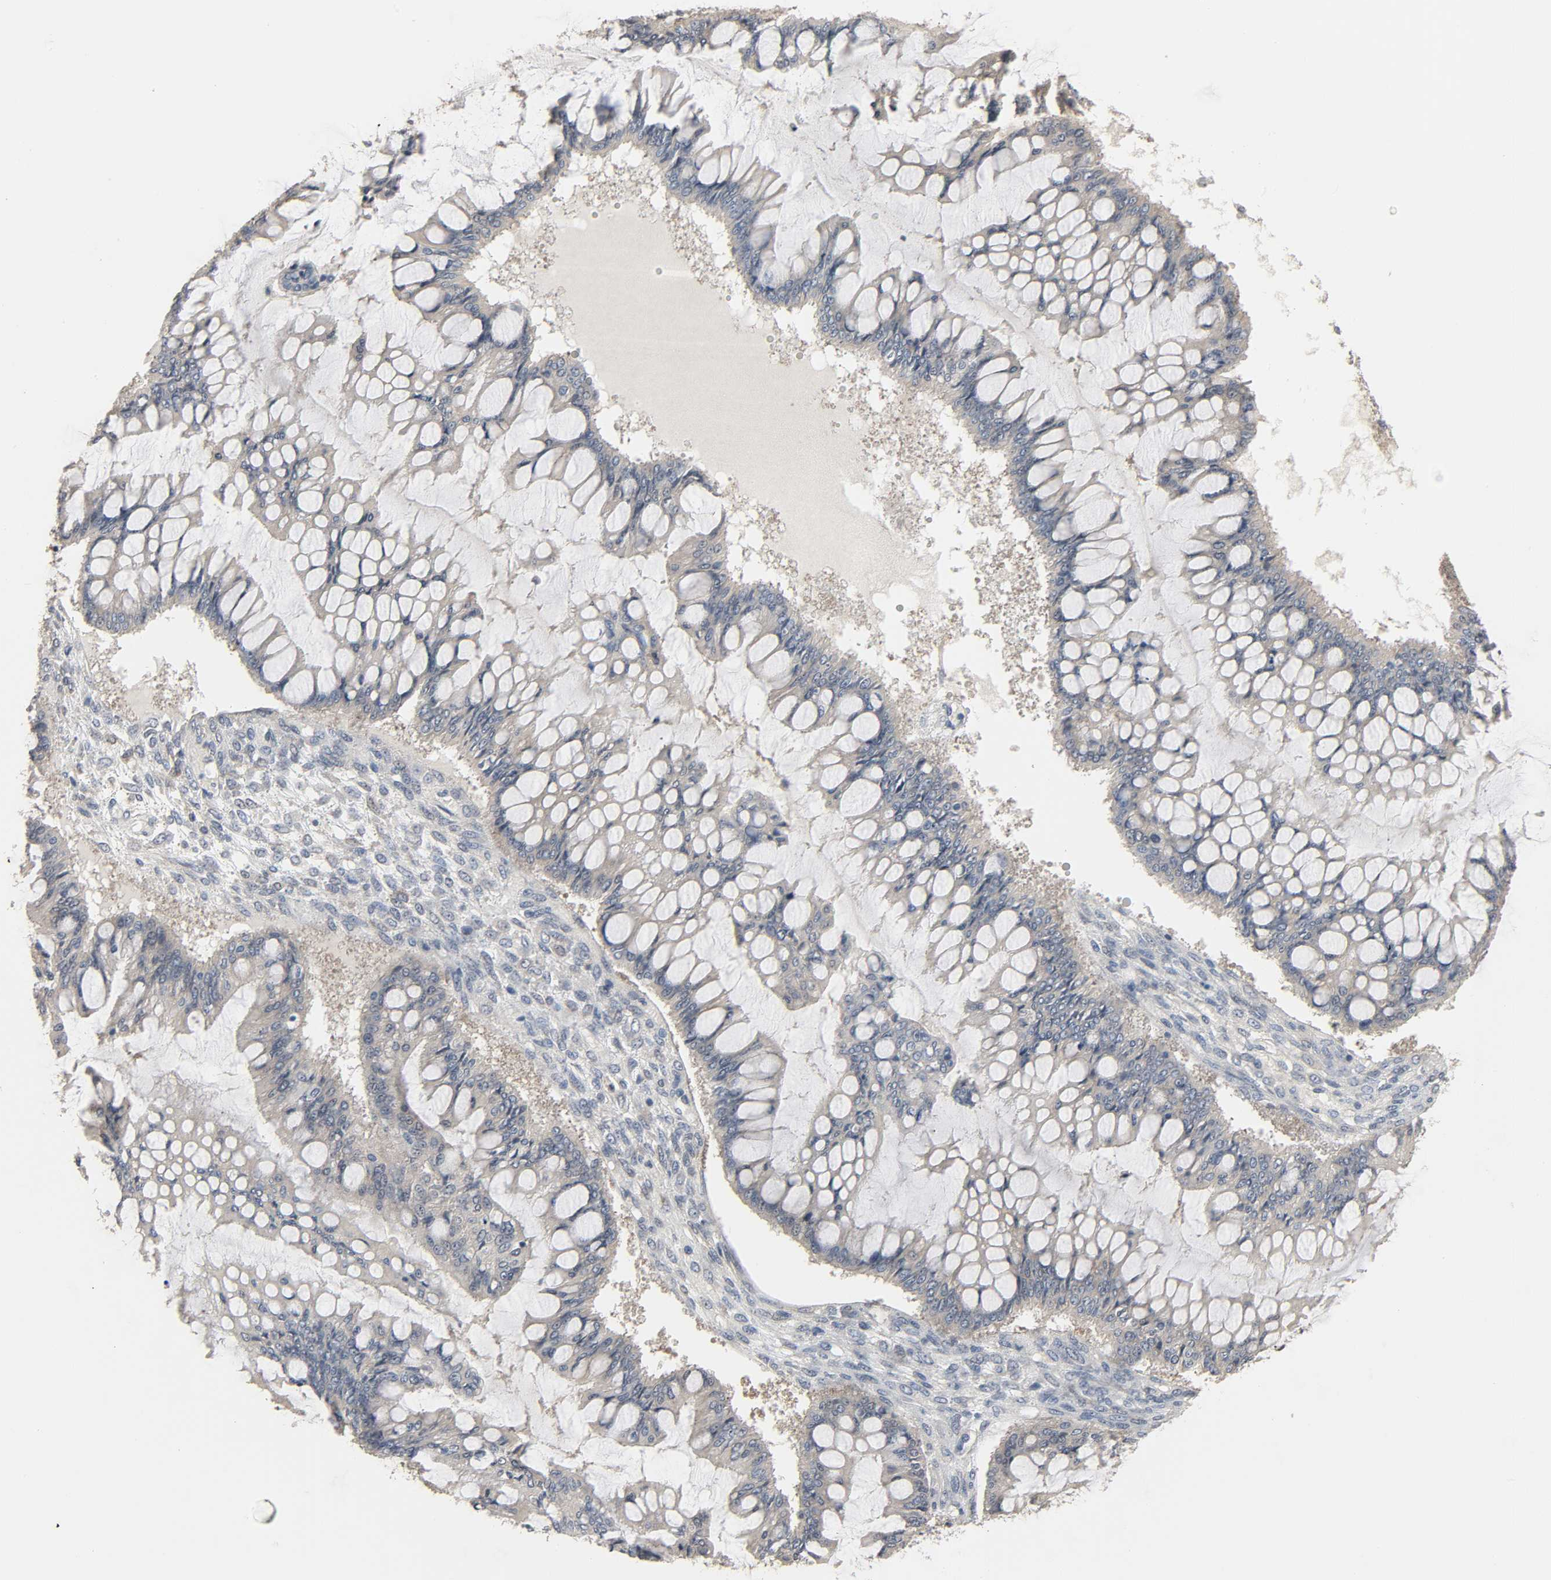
{"staining": {"intensity": "weak", "quantity": ">75%", "location": "cytoplasmic/membranous"}, "tissue": "ovarian cancer", "cell_type": "Tumor cells", "image_type": "cancer", "snomed": [{"axis": "morphology", "description": "Cystadenocarcinoma, mucinous, NOS"}, {"axis": "topography", "description": "Ovary"}], "caption": "Tumor cells show weak cytoplasmic/membranous expression in approximately >75% of cells in ovarian cancer (mucinous cystadenocarcinoma).", "gene": "PLEKHA2", "patient": {"sex": "female", "age": 73}}